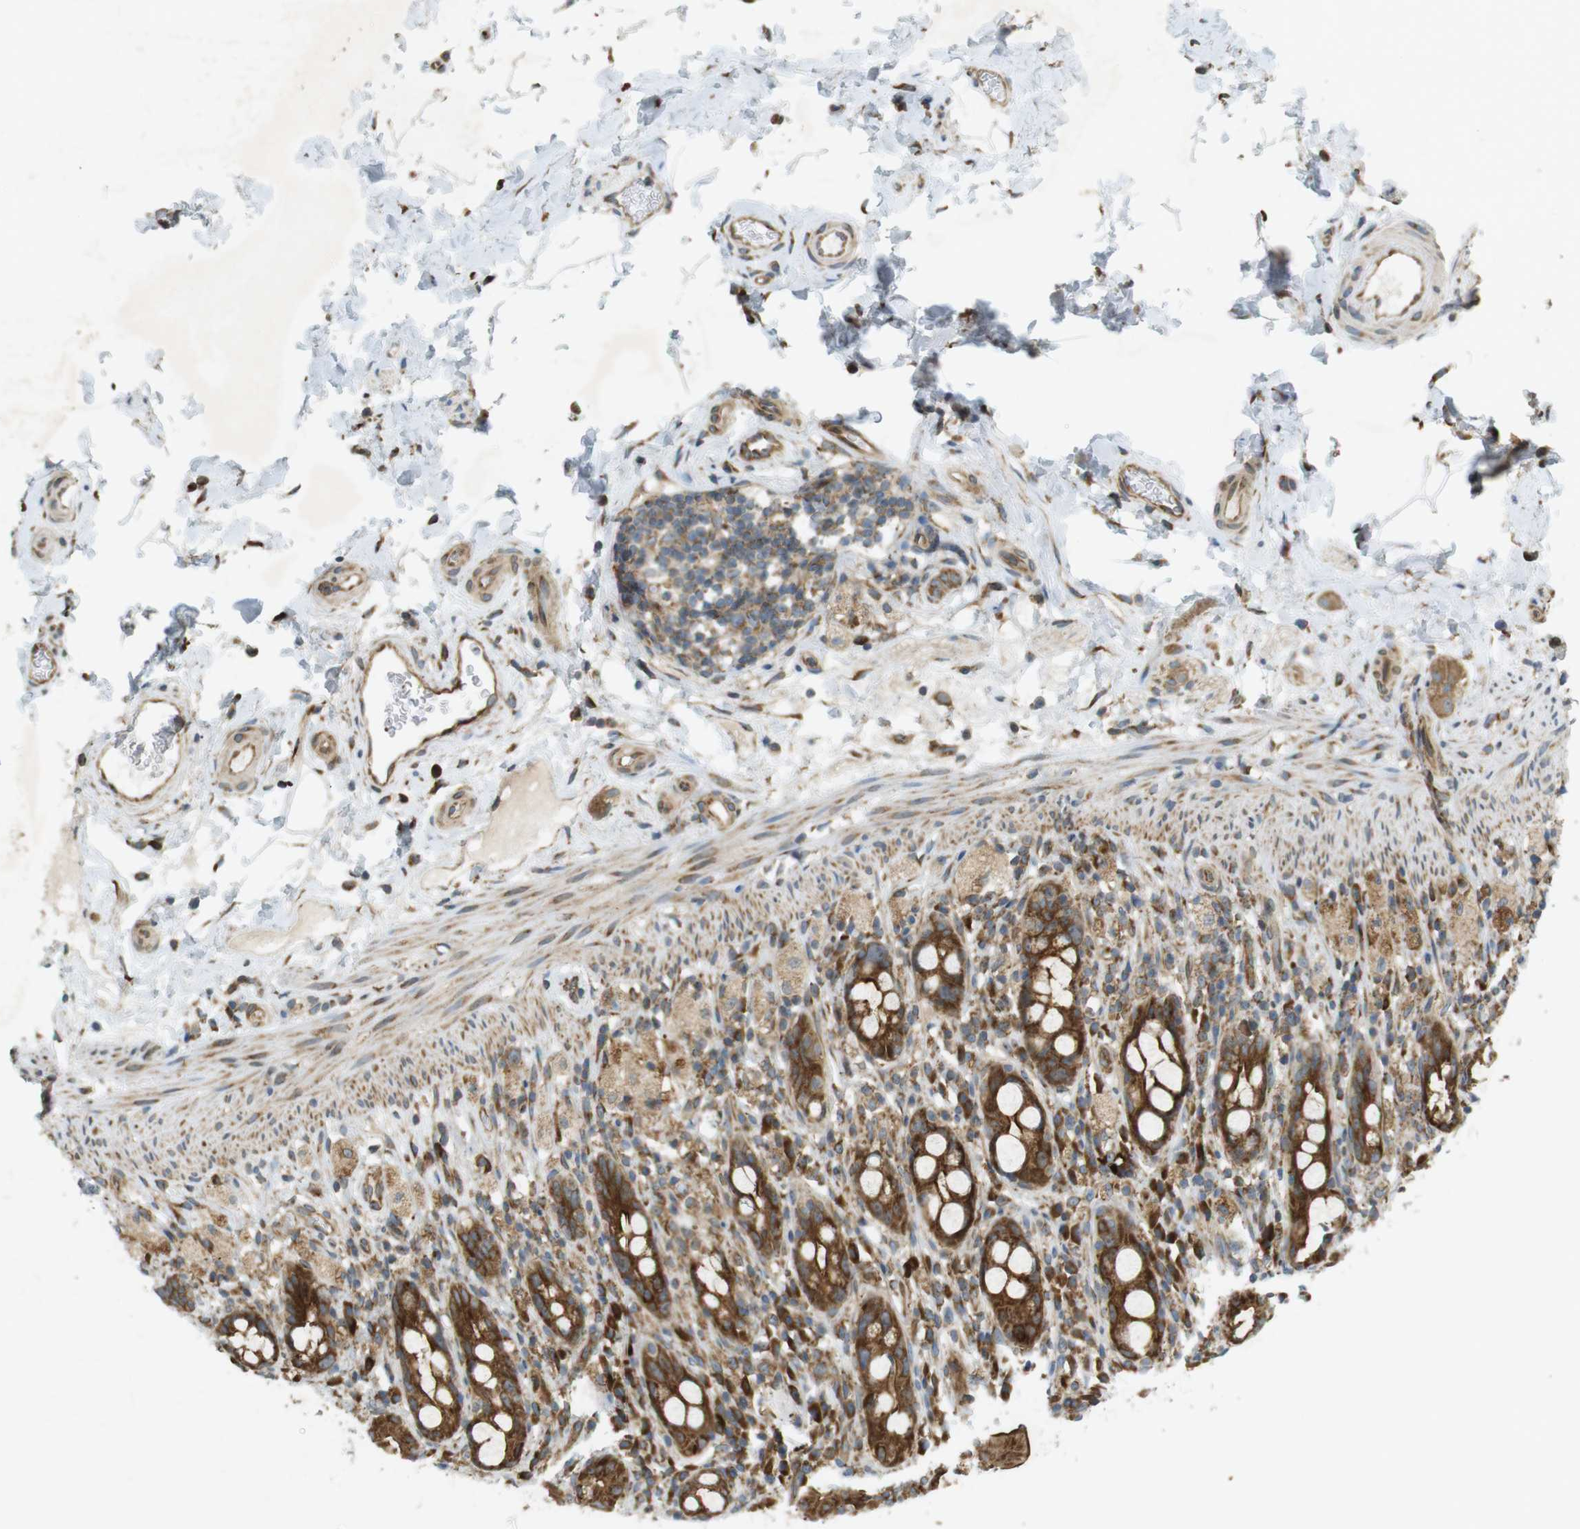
{"staining": {"intensity": "strong", "quantity": ">75%", "location": "cytoplasmic/membranous"}, "tissue": "rectum", "cell_type": "Glandular cells", "image_type": "normal", "snomed": [{"axis": "morphology", "description": "Normal tissue, NOS"}, {"axis": "topography", "description": "Rectum"}], "caption": "Immunohistochemistry (IHC) staining of unremarkable rectum, which shows high levels of strong cytoplasmic/membranous staining in about >75% of glandular cells indicating strong cytoplasmic/membranous protein staining. The staining was performed using DAB (3,3'-diaminobenzidine) (brown) for protein detection and nuclei were counterstained in hematoxylin (blue).", "gene": "SLC41A1", "patient": {"sex": "male", "age": 44}}